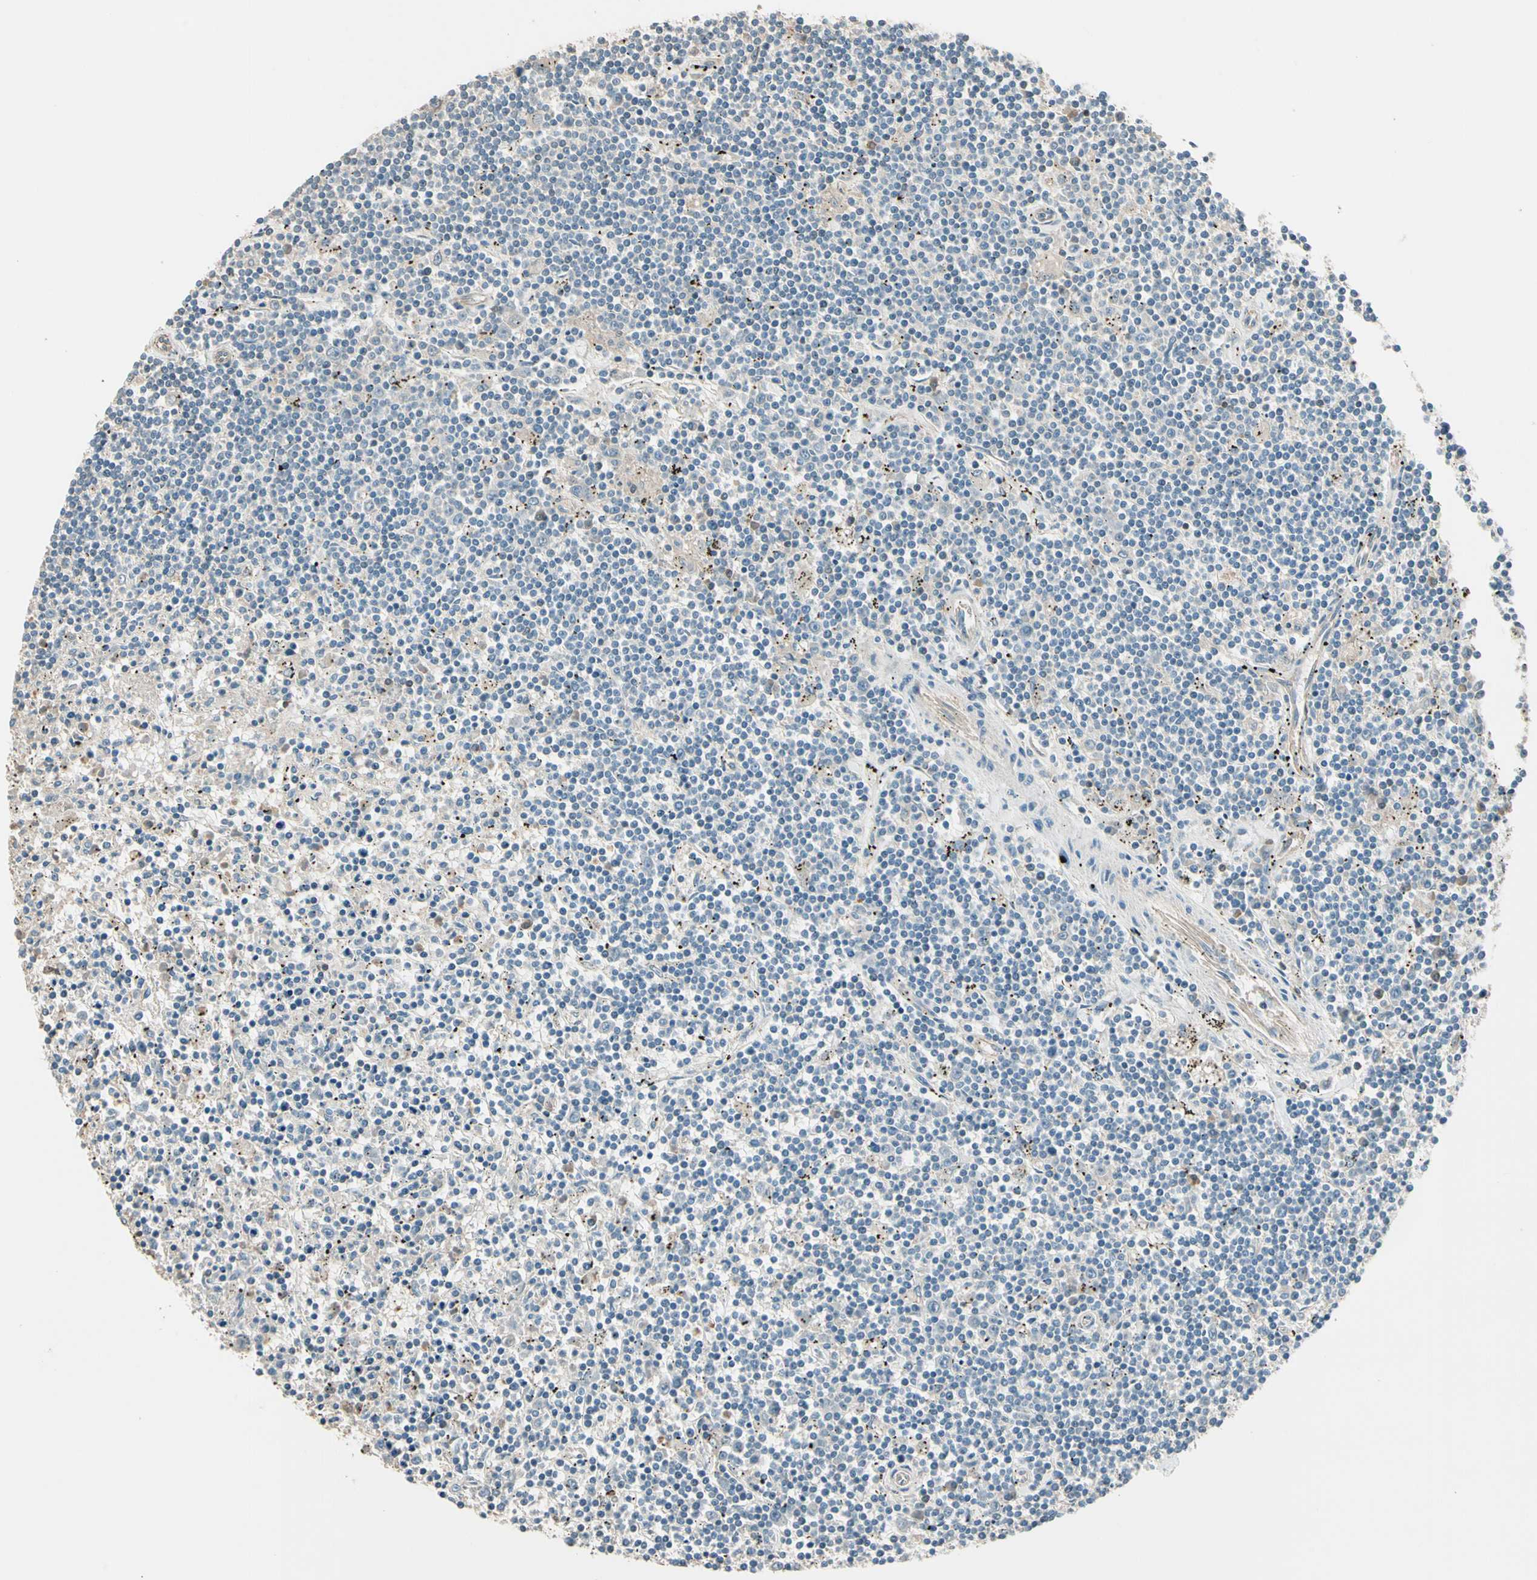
{"staining": {"intensity": "negative", "quantity": "none", "location": "none"}, "tissue": "lymphoma", "cell_type": "Tumor cells", "image_type": "cancer", "snomed": [{"axis": "morphology", "description": "Malignant lymphoma, non-Hodgkin's type, Low grade"}, {"axis": "topography", "description": "Spleen"}], "caption": "This is an immunohistochemistry micrograph of human lymphoma. There is no positivity in tumor cells.", "gene": "TNFRSF21", "patient": {"sex": "male", "age": 76}}